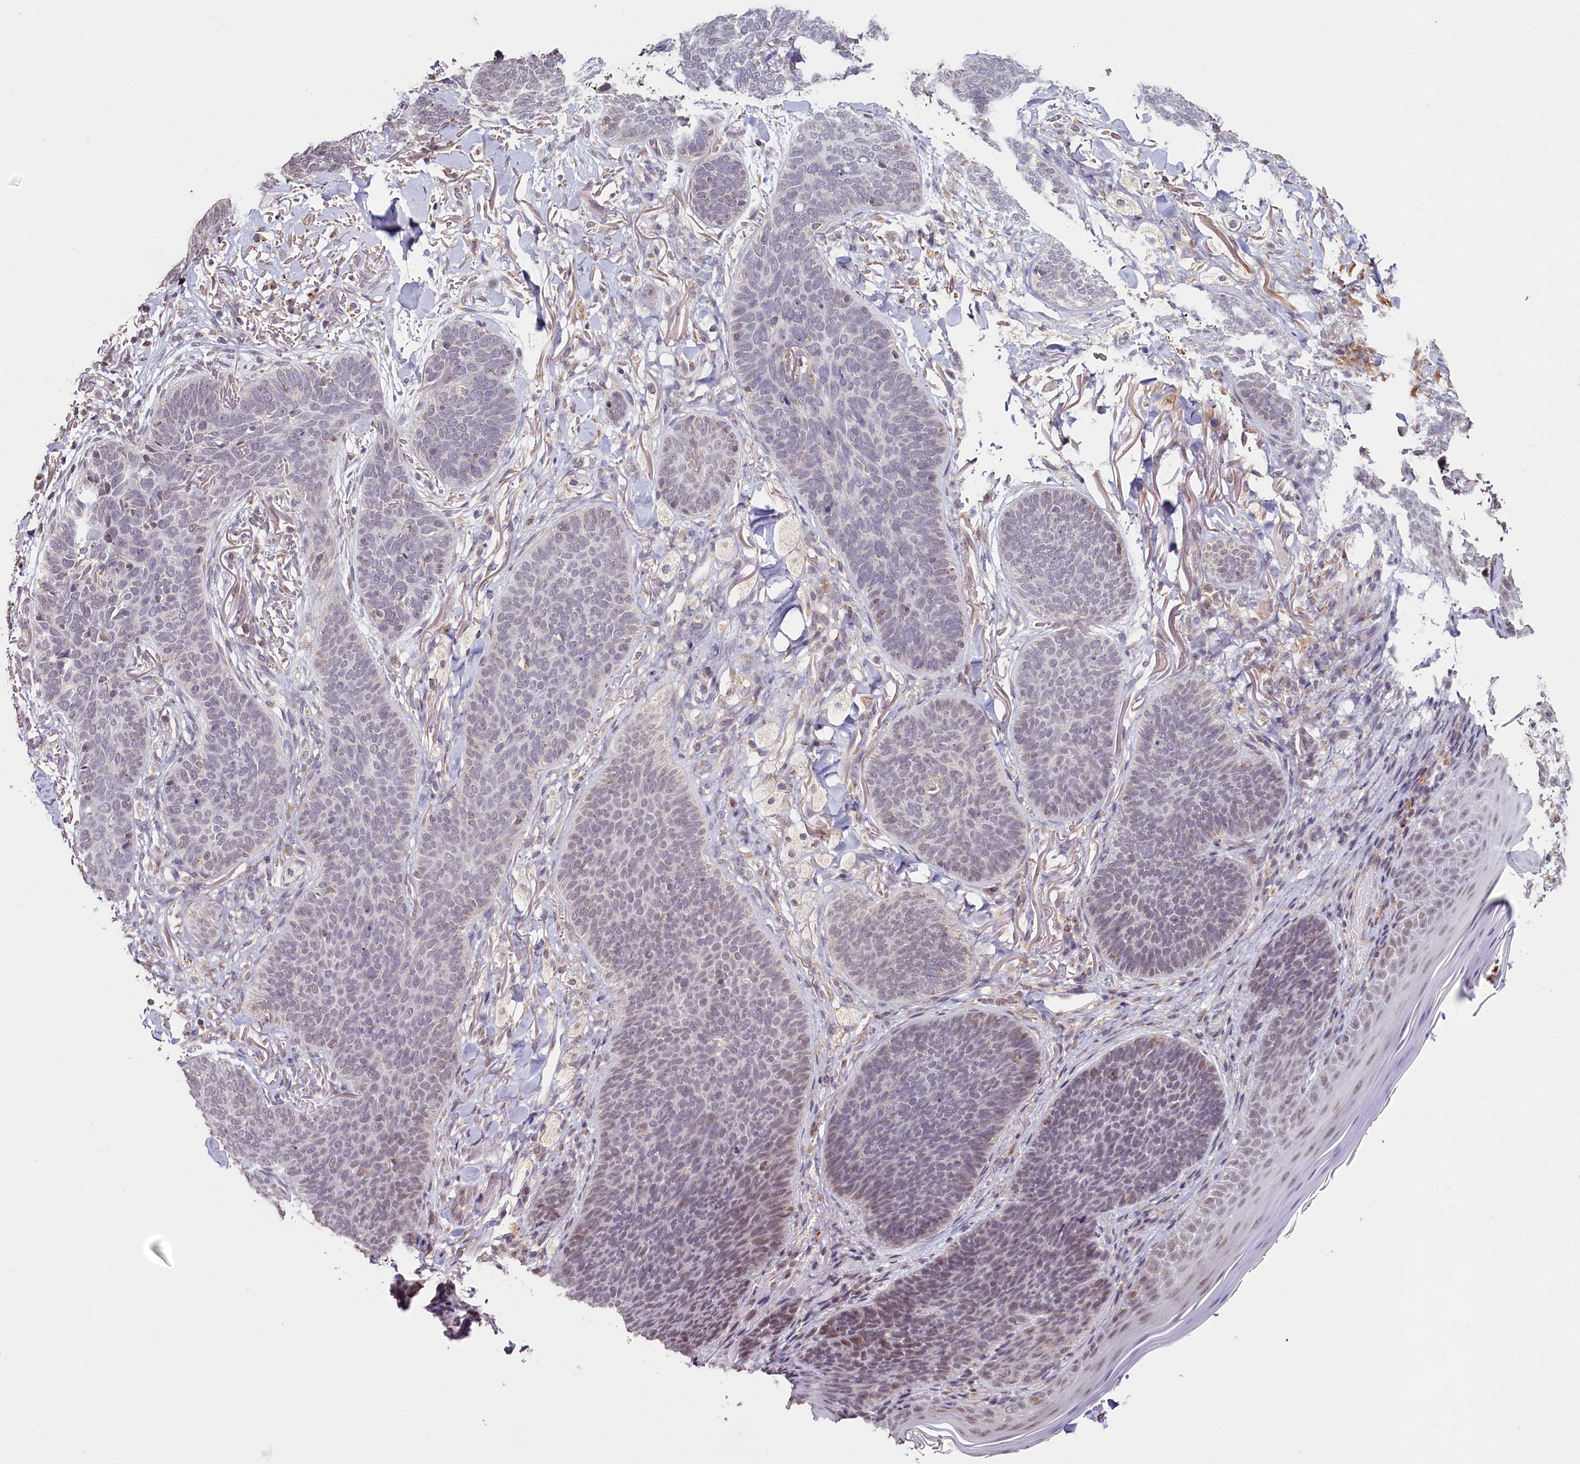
{"staining": {"intensity": "weak", "quantity": "<25%", "location": "nuclear"}, "tissue": "skin cancer", "cell_type": "Tumor cells", "image_type": "cancer", "snomed": [{"axis": "morphology", "description": "Basal cell carcinoma"}, {"axis": "topography", "description": "Skin"}], "caption": "High power microscopy photomicrograph of an immunohistochemistry (IHC) image of basal cell carcinoma (skin), revealing no significant positivity in tumor cells.", "gene": "PDE6D", "patient": {"sex": "male", "age": 85}}